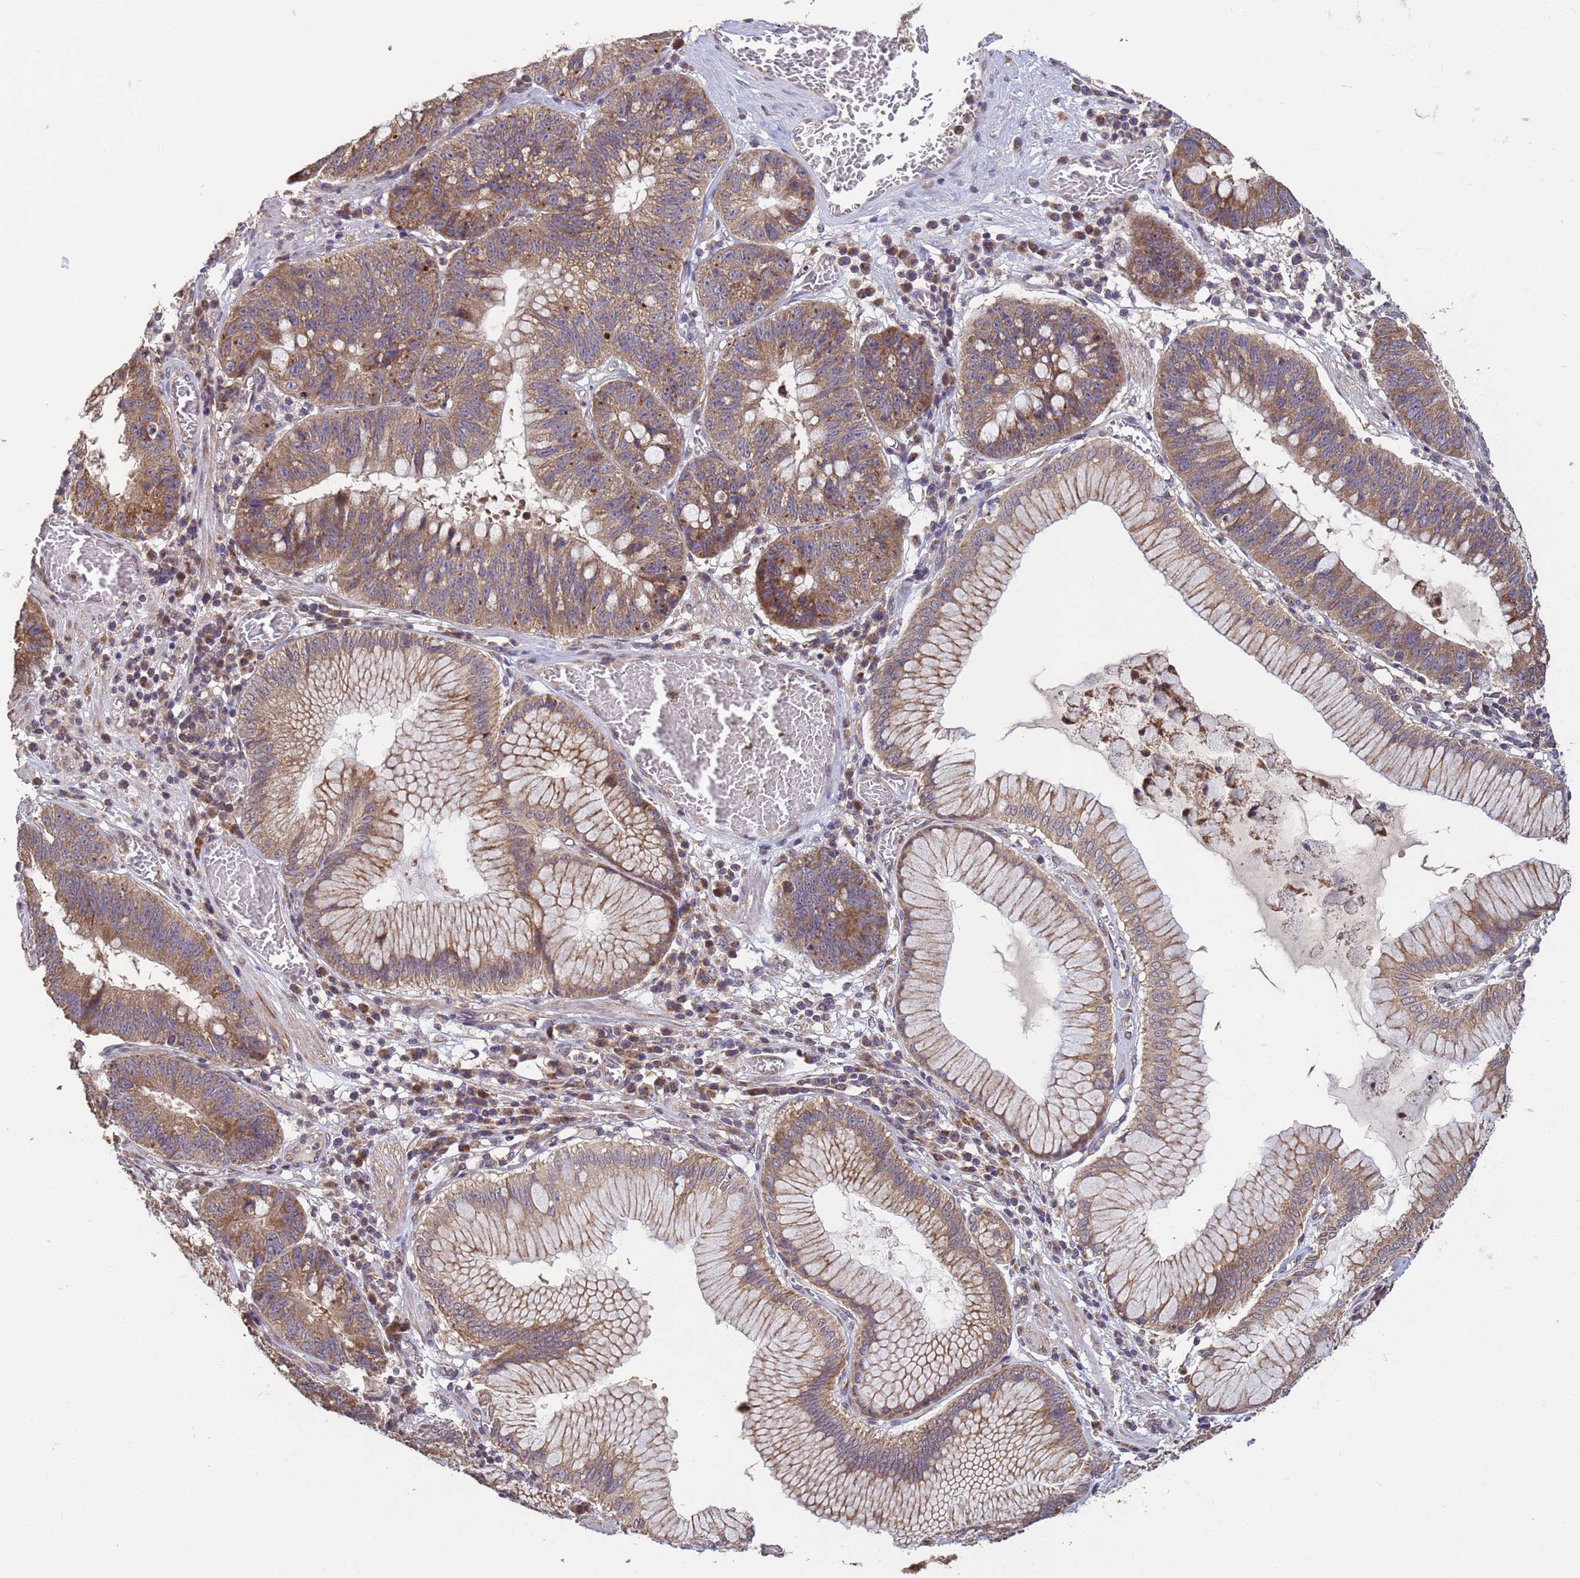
{"staining": {"intensity": "moderate", "quantity": ">75%", "location": "cytoplasmic/membranous"}, "tissue": "stomach cancer", "cell_type": "Tumor cells", "image_type": "cancer", "snomed": [{"axis": "morphology", "description": "Adenocarcinoma, NOS"}, {"axis": "topography", "description": "Stomach"}], "caption": "A histopathology image of adenocarcinoma (stomach) stained for a protein exhibits moderate cytoplasmic/membranous brown staining in tumor cells.", "gene": "P2RX7", "patient": {"sex": "male", "age": 59}}